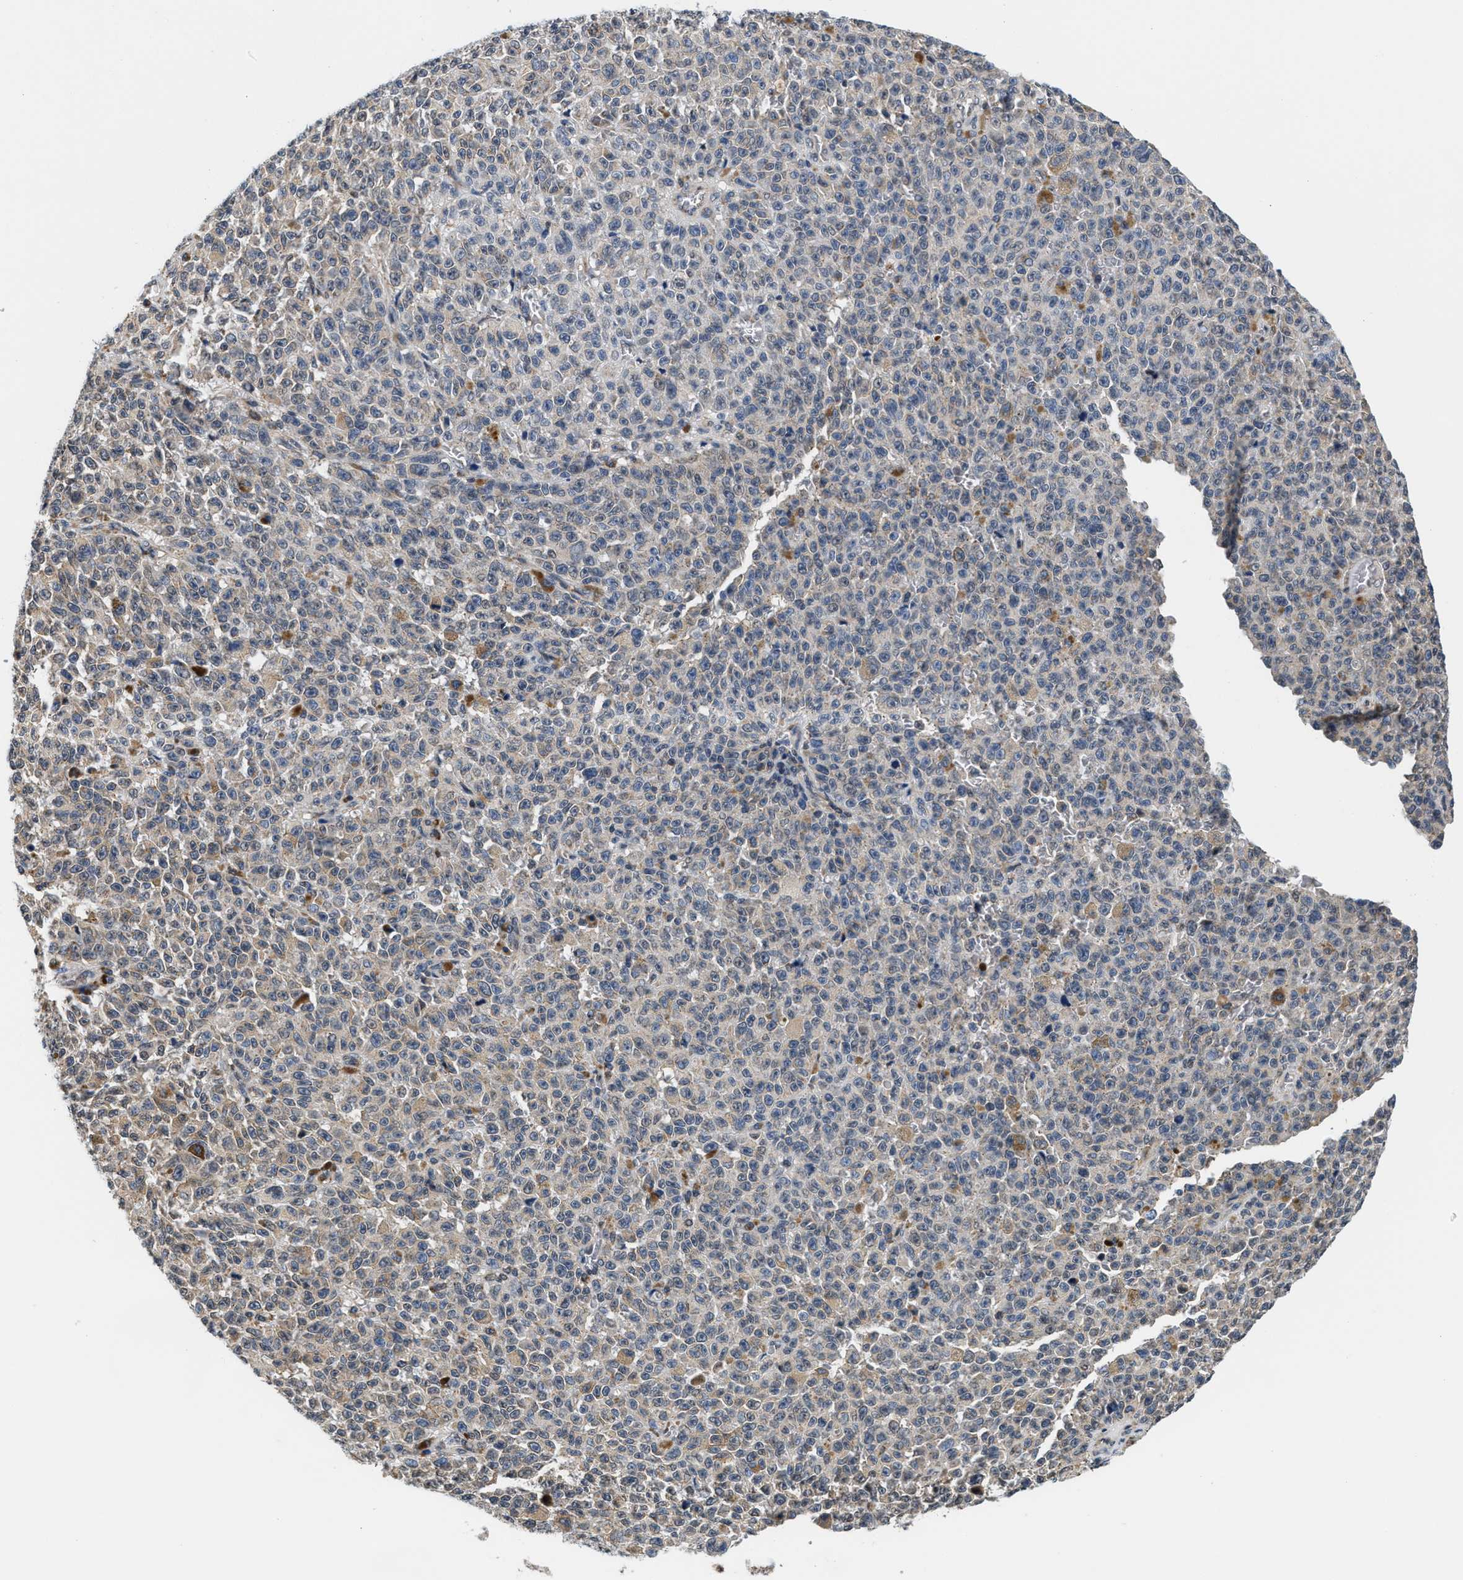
{"staining": {"intensity": "negative", "quantity": "none", "location": "none"}, "tissue": "melanoma", "cell_type": "Tumor cells", "image_type": "cancer", "snomed": [{"axis": "morphology", "description": "Malignant melanoma, NOS"}, {"axis": "topography", "description": "Skin"}], "caption": "The micrograph reveals no staining of tumor cells in malignant melanoma. (DAB immunohistochemistry, high magnification).", "gene": "KCNMB2", "patient": {"sex": "female", "age": 82}}